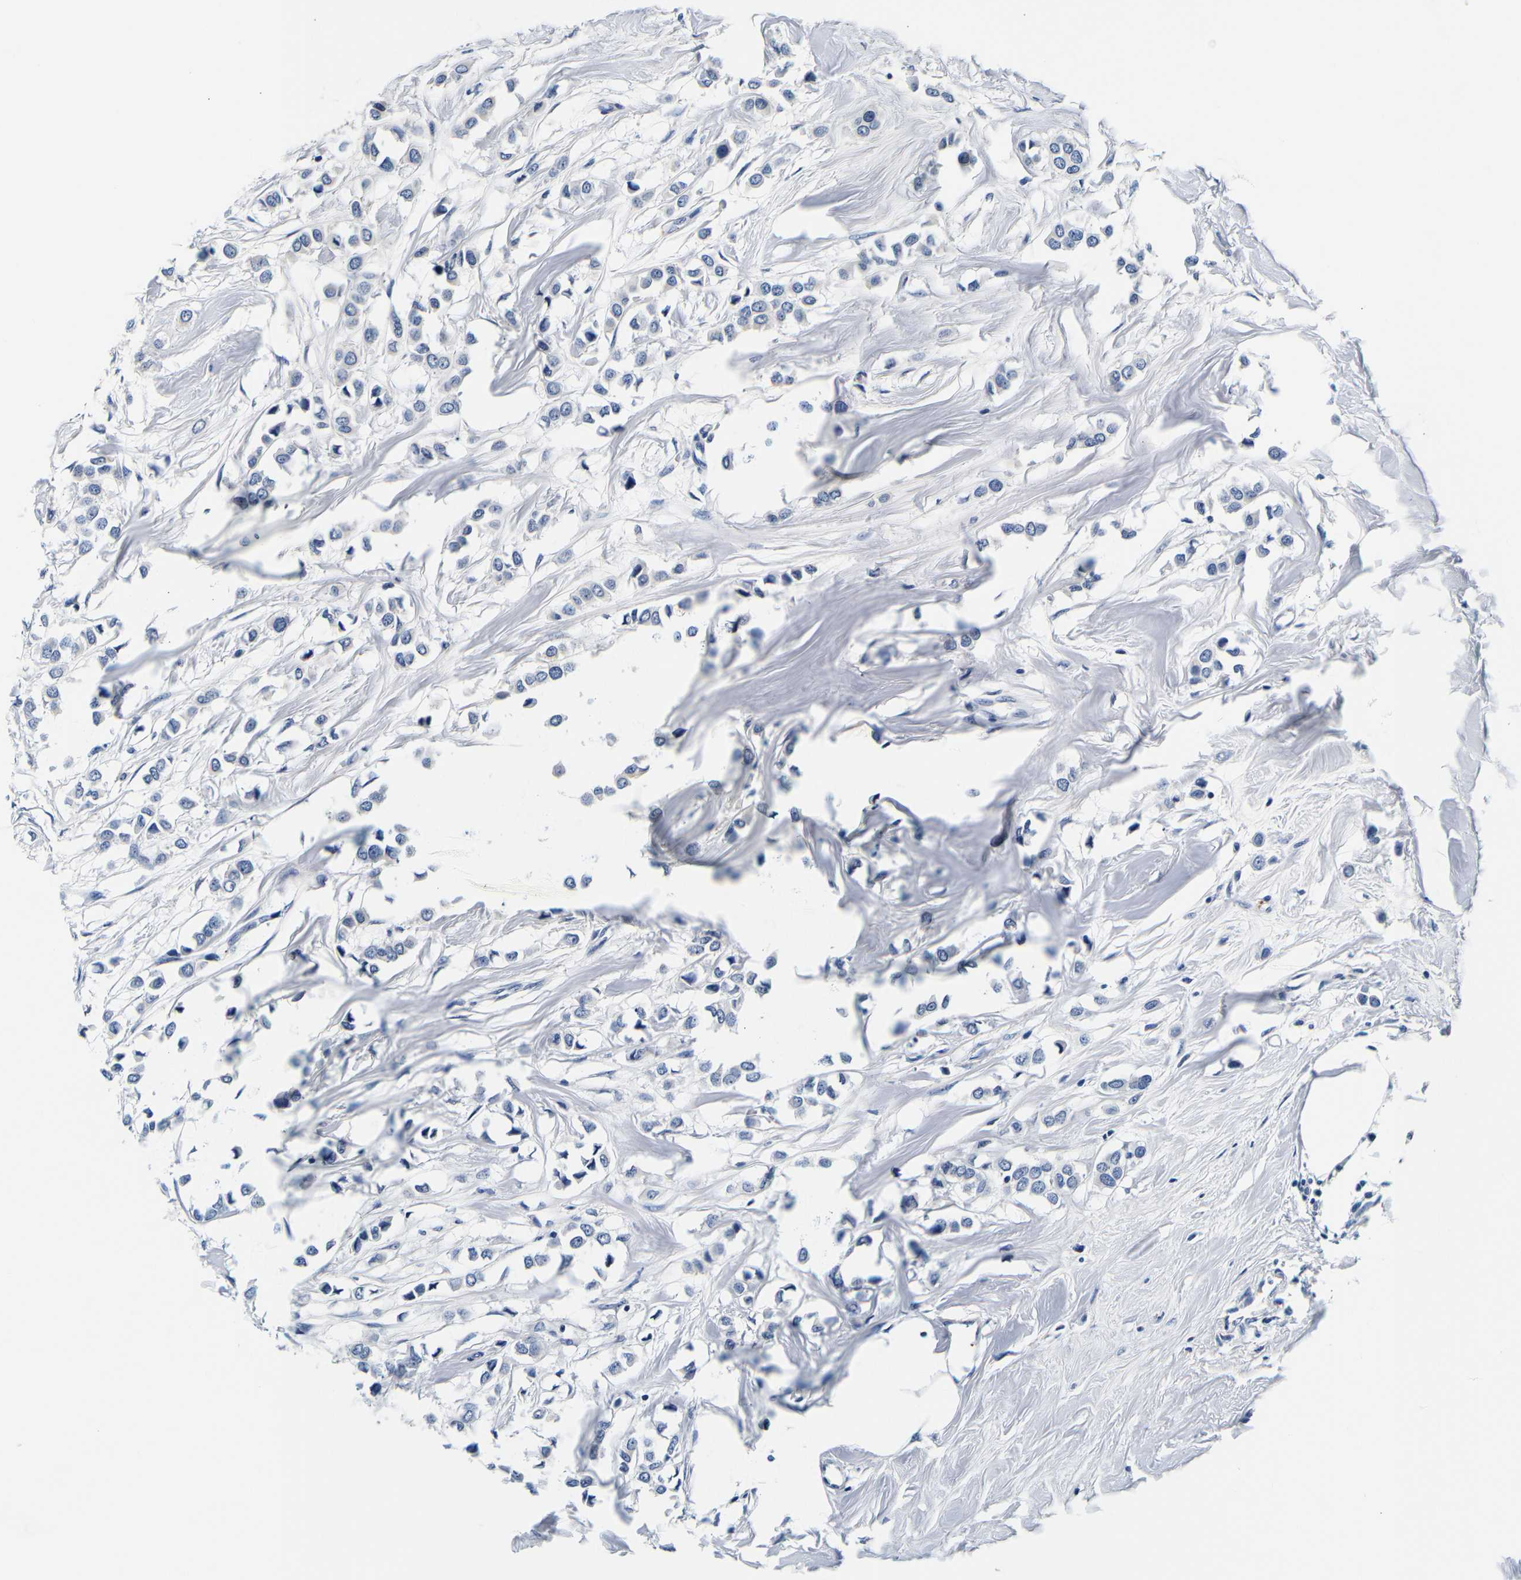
{"staining": {"intensity": "negative", "quantity": "none", "location": "none"}, "tissue": "breast cancer", "cell_type": "Tumor cells", "image_type": "cancer", "snomed": [{"axis": "morphology", "description": "Lobular carcinoma"}, {"axis": "topography", "description": "Breast"}], "caption": "Immunohistochemistry (IHC) of breast cancer (lobular carcinoma) shows no expression in tumor cells. (DAB (3,3'-diaminobenzidine) immunohistochemistry with hematoxylin counter stain).", "gene": "GP1BA", "patient": {"sex": "female", "age": 51}}